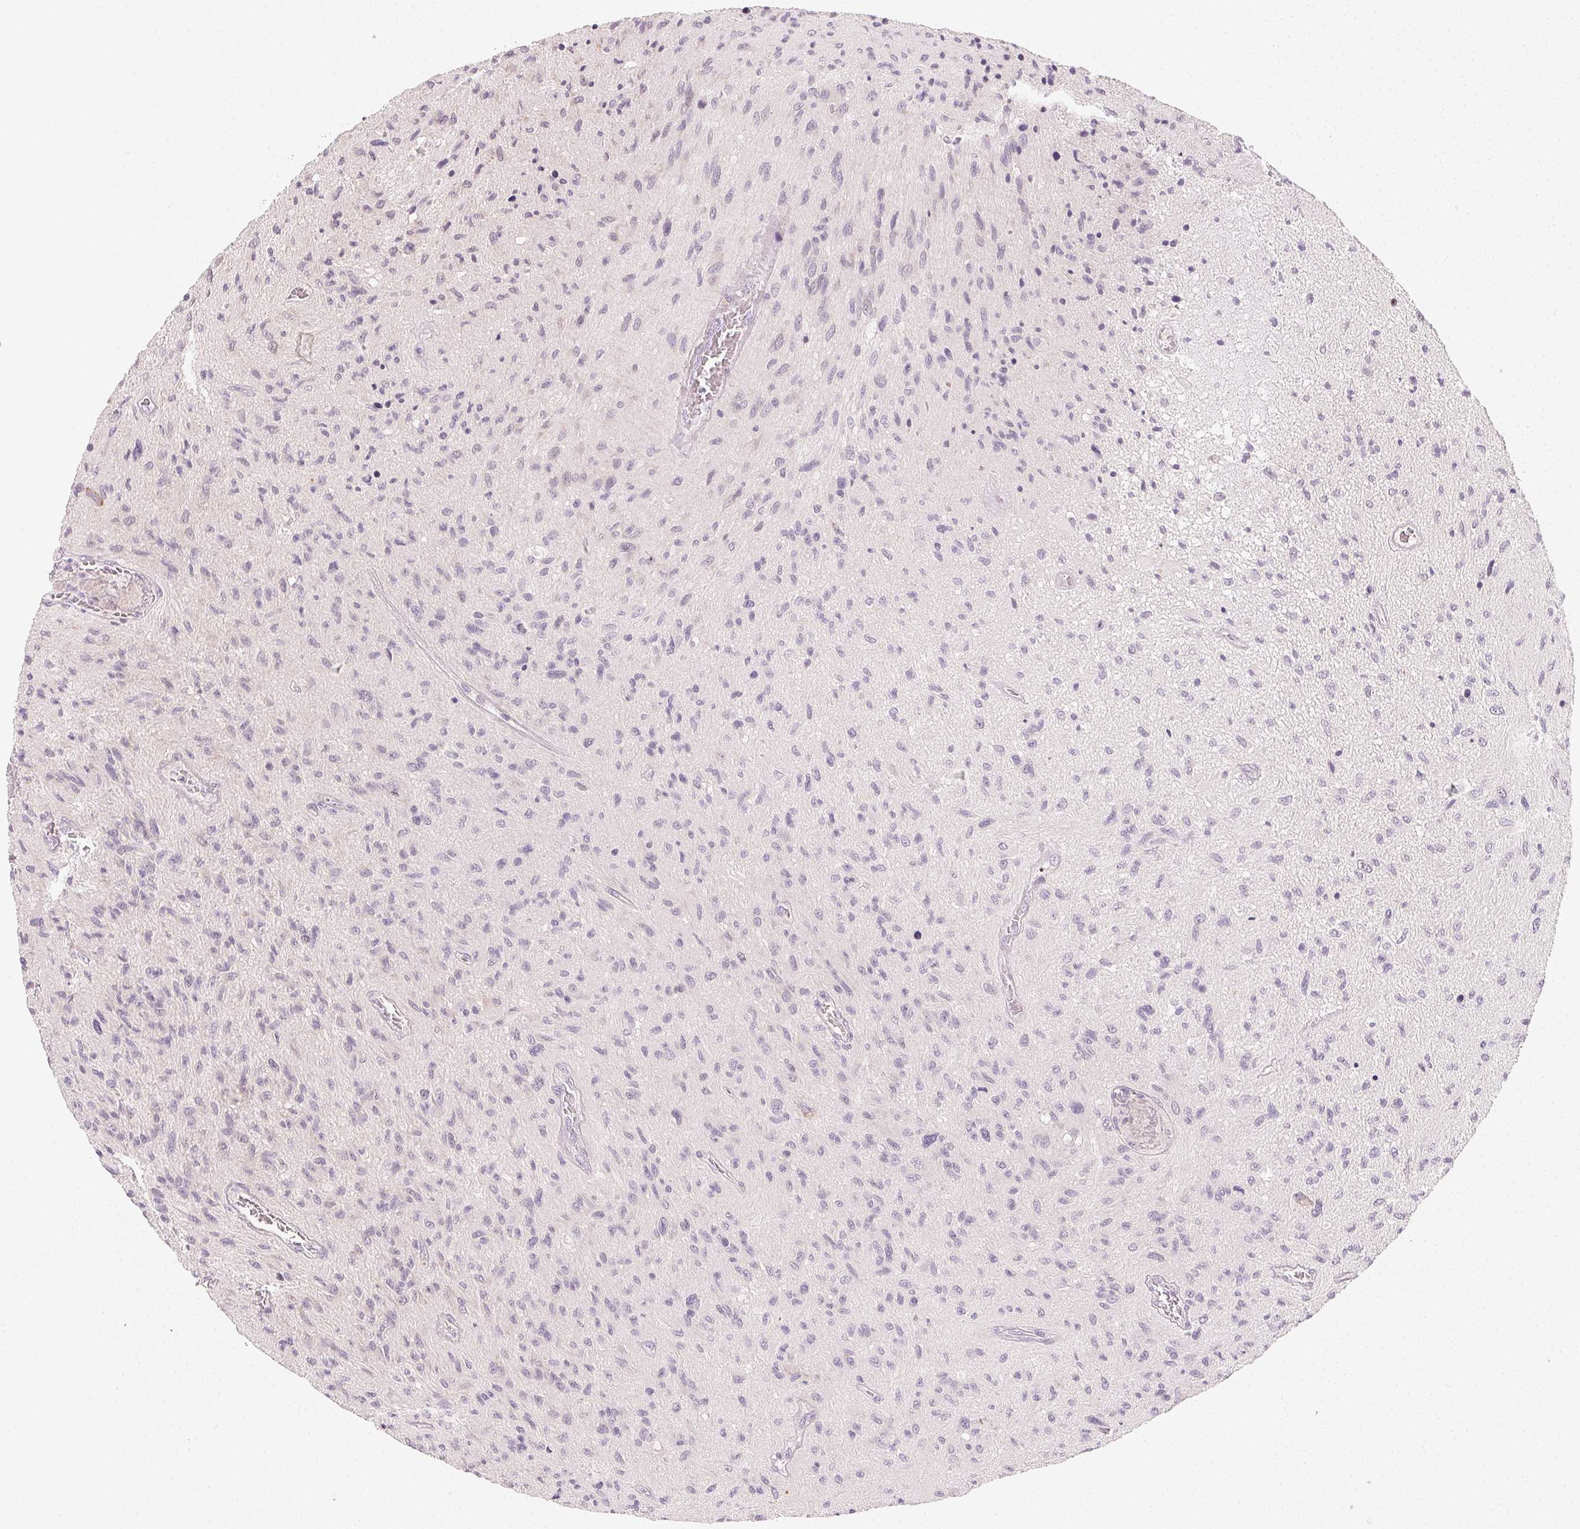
{"staining": {"intensity": "negative", "quantity": "none", "location": "none"}, "tissue": "glioma", "cell_type": "Tumor cells", "image_type": "cancer", "snomed": [{"axis": "morphology", "description": "Glioma, malignant, High grade"}, {"axis": "topography", "description": "Brain"}], "caption": "Tumor cells are negative for protein expression in human malignant glioma (high-grade).", "gene": "MYBL1", "patient": {"sex": "male", "age": 54}}